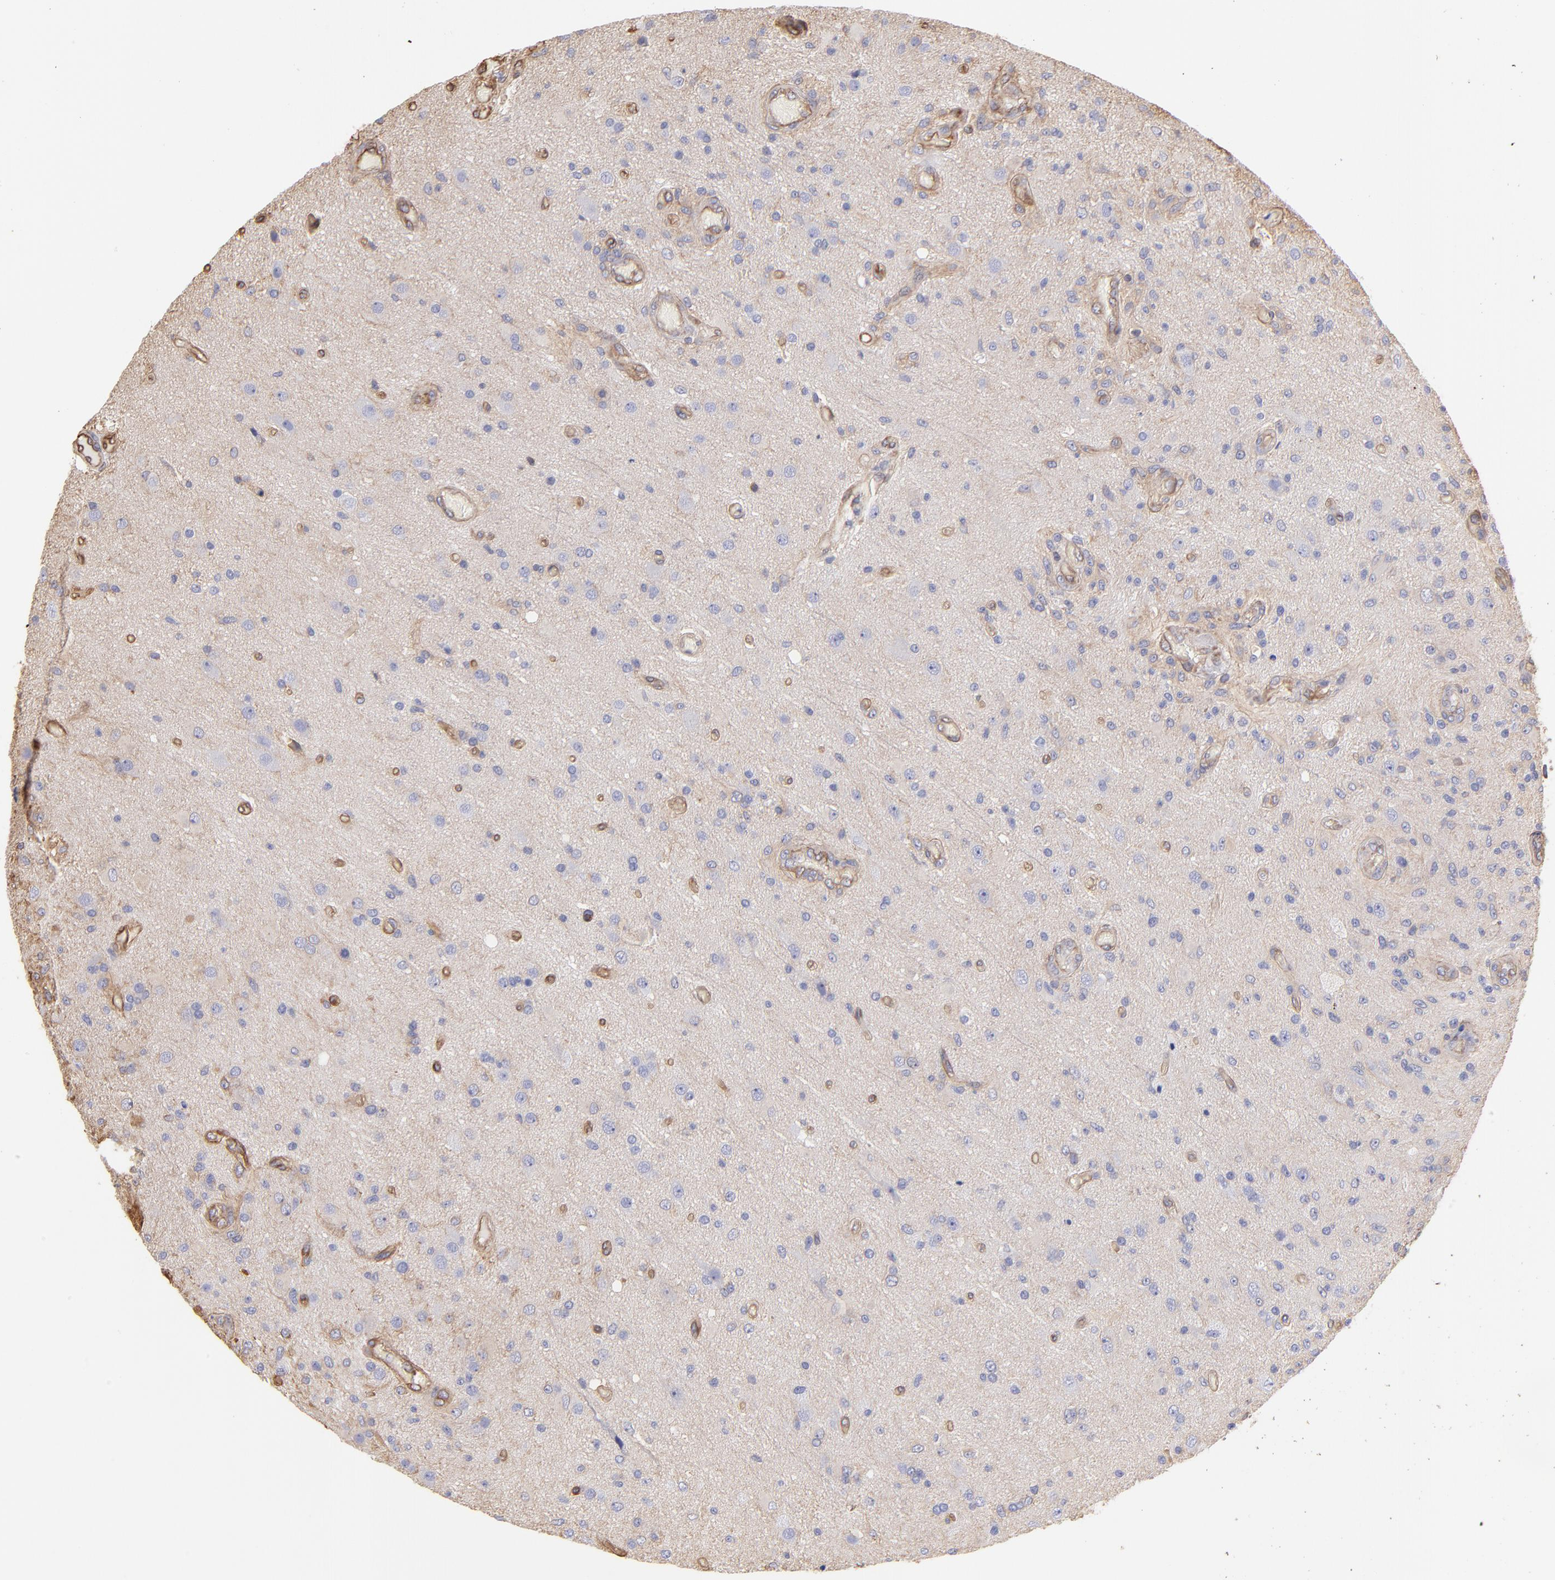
{"staining": {"intensity": "weak", "quantity": "<25%", "location": "cytoplasmic/membranous"}, "tissue": "glioma", "cell_type": "Tumor cells", "image_type": "cancer", "snomed": [{"axis": "morphology", "description": "Normal tissue, NOS"}, {"axis": "morphology", "description": "Glioma, malignant, High grade"}, {"axis": "topography", "description": "Cerebral cortex"}], "caption": "This is an immunohistochemistry (IHC) photomicrograph of human high-grade glioma (malignant). There is no expression in tumor cells.", "gene": "PLEC", "patient": {"sex": "male", "age": 77}}